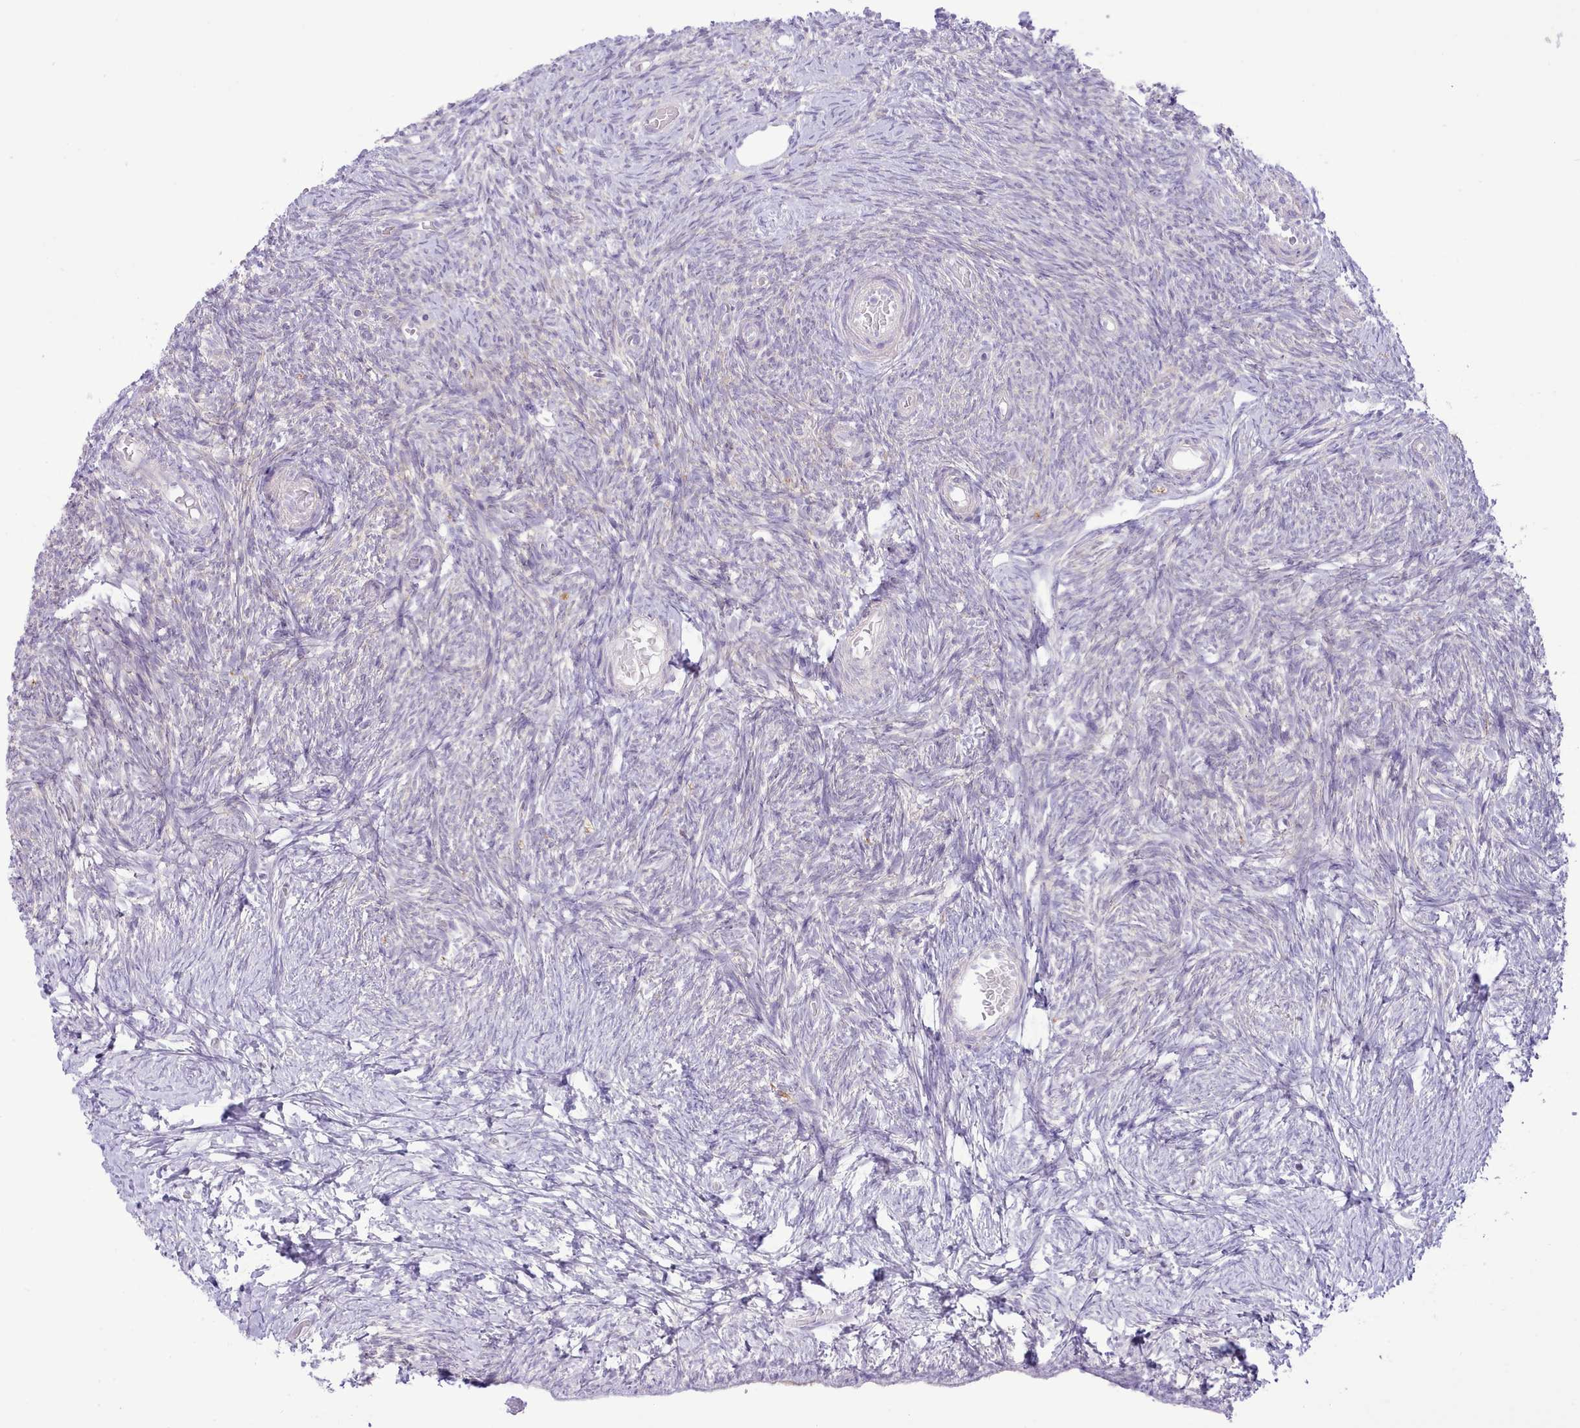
{"staining": {"intensity": "negative", "quantity": "none", "location": "none"}, "tissue": "ovary", "cell_type": "Ovarian stroma cells", "image_type": "normal", "snomed": [{"axis": "morphology", "description": "Normal tissue, NOS"}, {"axis": "topography", "description": "Ovary"}], "caption": "Unremarkable ovary was stained to show a protein in brown. There is no significant expression in ovarian stroma cells. (DAB immunohistochemistry, high magnification).", "gene": "MDFI", "patient": {"sex": "female", "age": 39}}